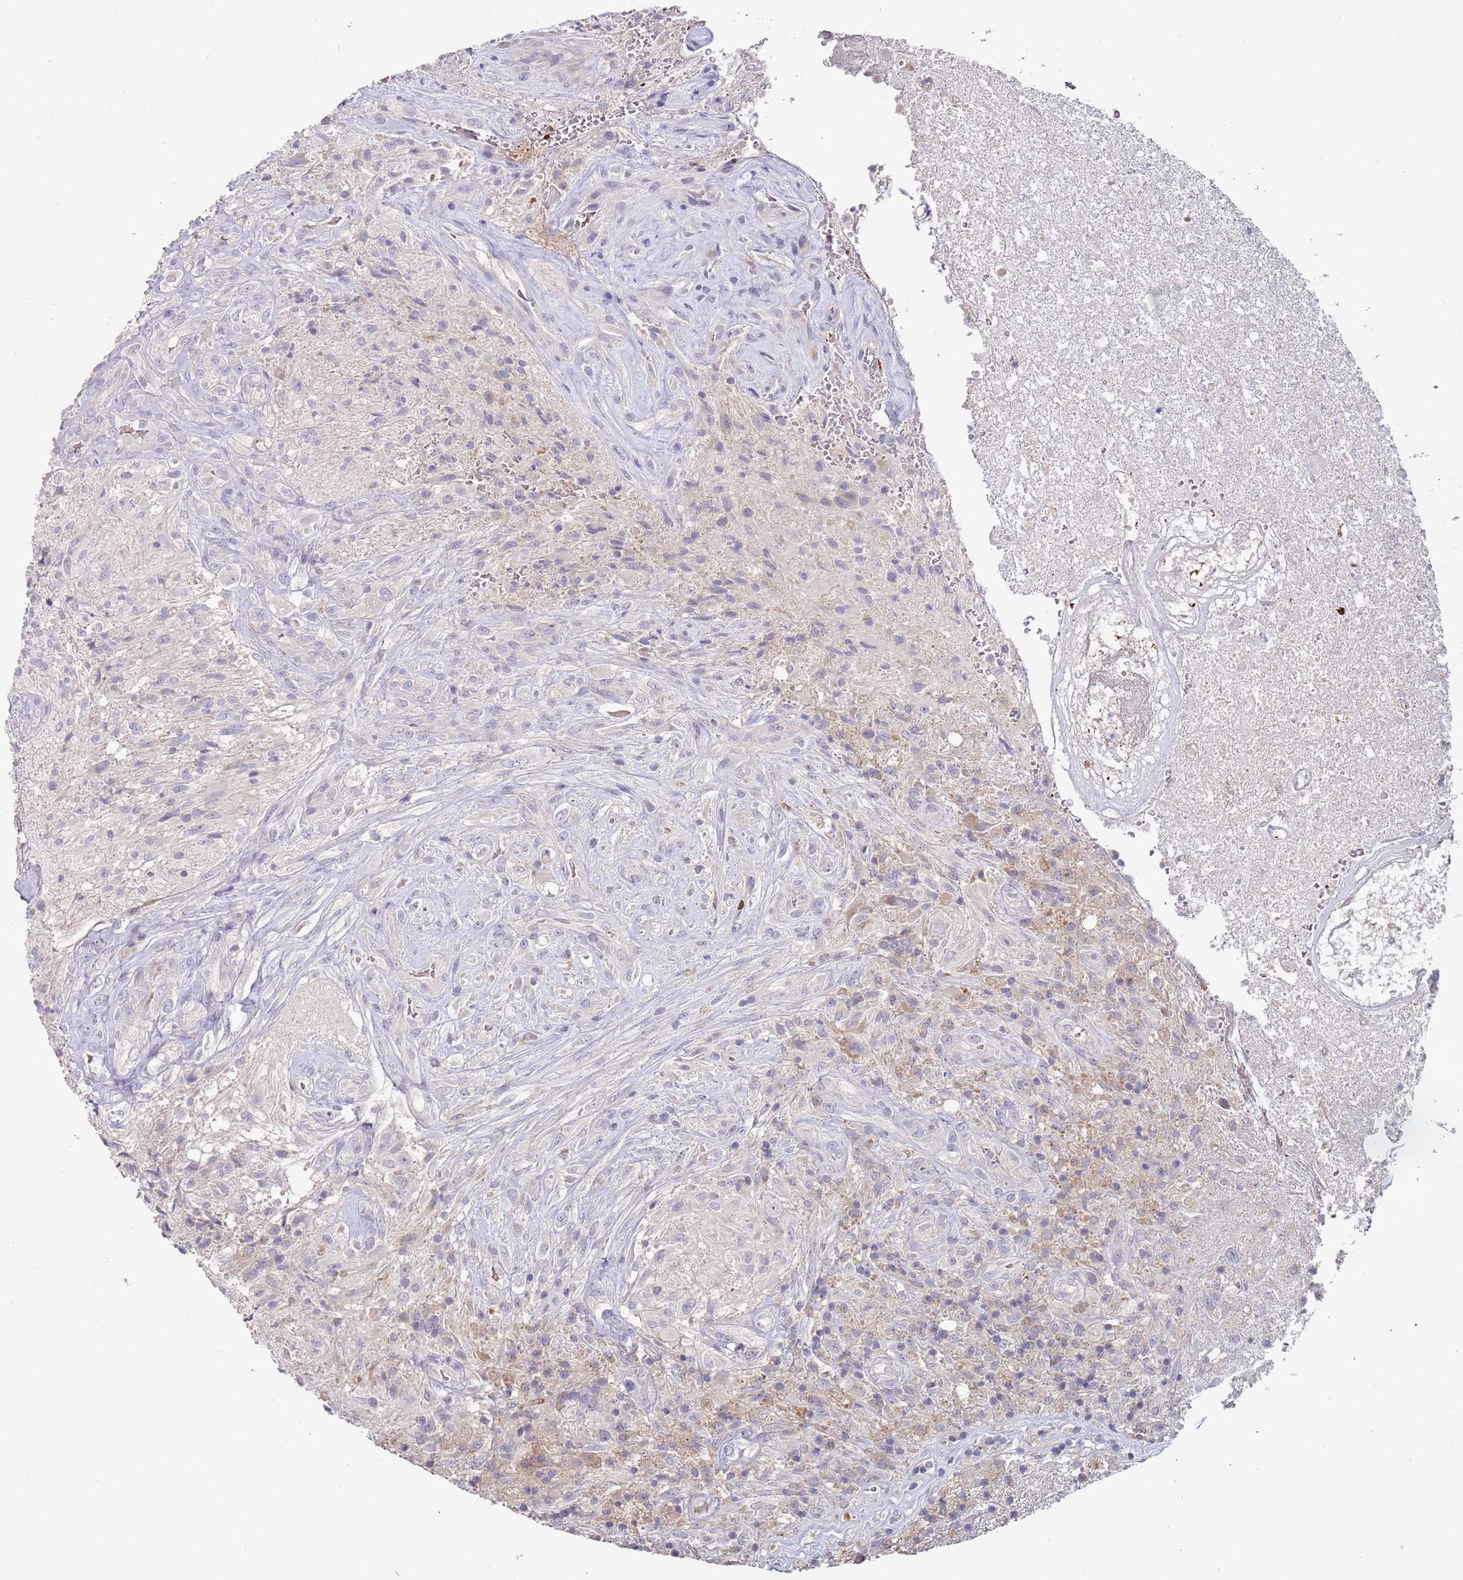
{"staining": {"intensity": "negative", "quantity": "none", "location": "none"}, "tissue": "glioma", "cell_type": "Tumor cells", "image_type": "cancer", "snomed": [{"axis": "morphology", "description": "Glioma, malignant, High grade"}, {"axis": "topography", "description": "Brain"}], "caption": "Immunohistochemistry (IHC) micrograph of human high-grade glioma (malignant) stained for a protein (brown), which displays no staining in tumor cells. Brightfield microscopy of IHC stained with DAB (brown) and hematoxylin (blue), captured at high magnification.", "gene": "LACC1", "patient": {"sex": "male", "age": 56}}